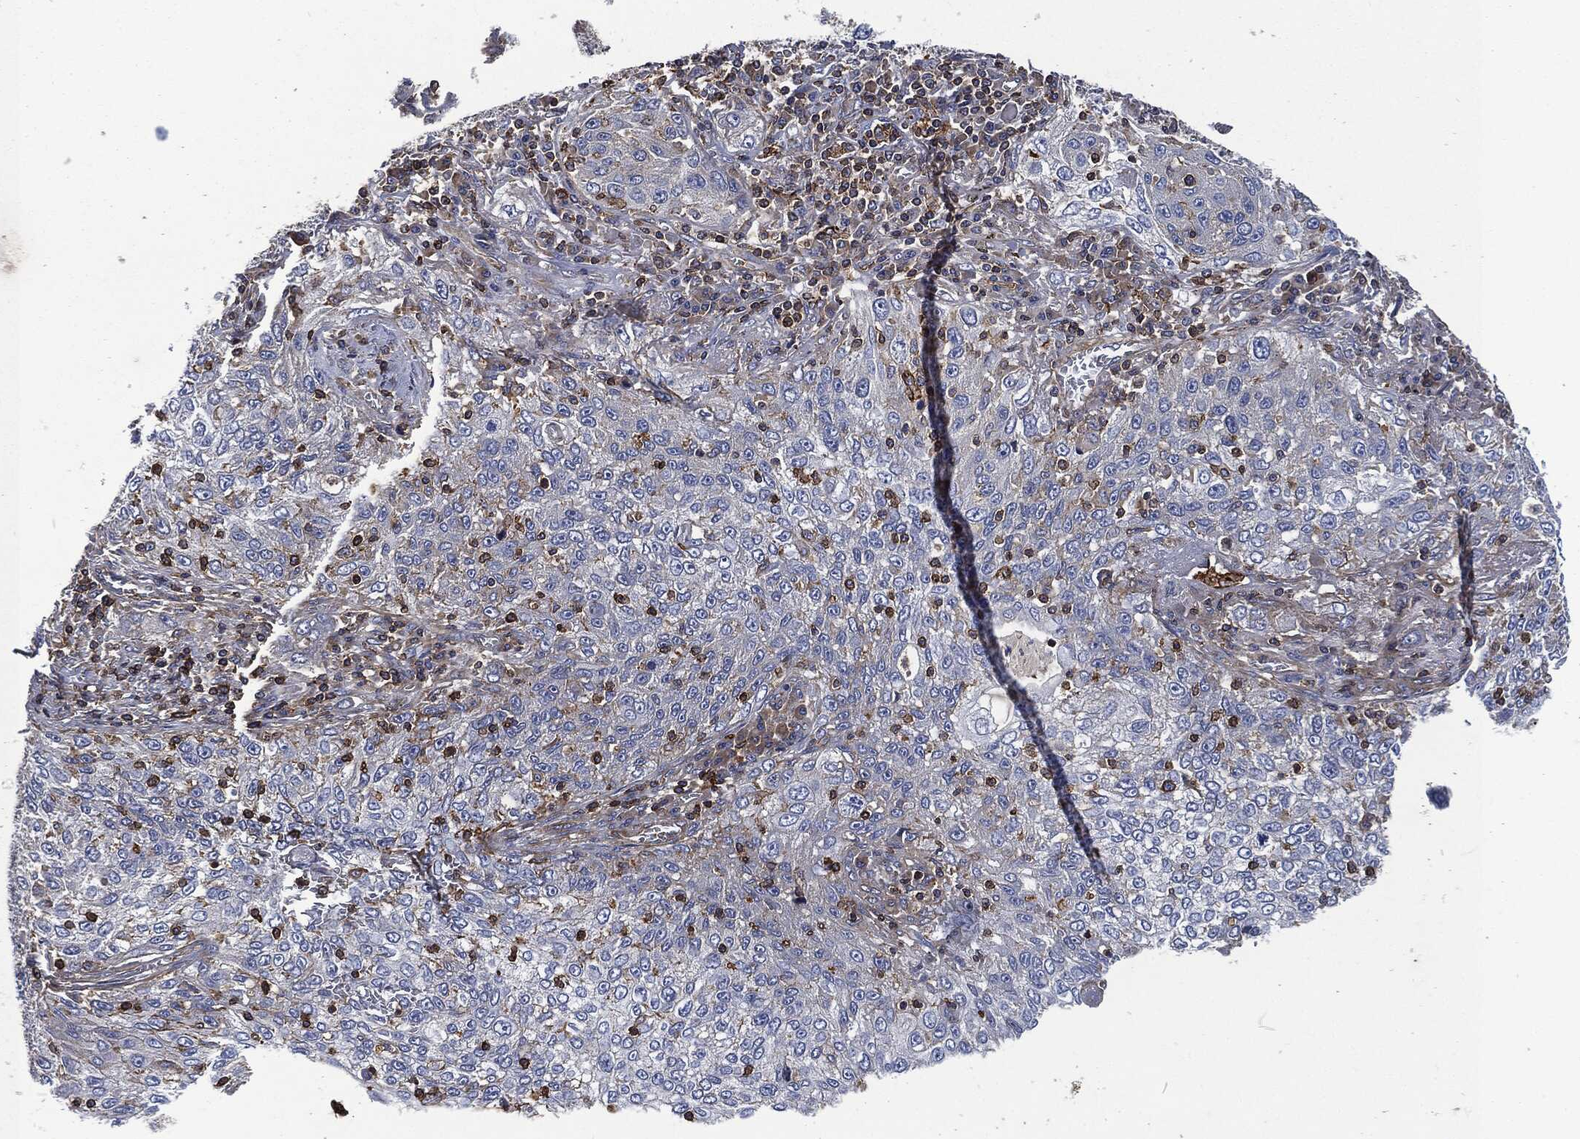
{"staining": {"intensity": "negative", "quantity": "none", "location": "none"}, "tissue": "lung cancer", "cell_type": "Tumor cells", "image_type": "cancer", "snomed": [{"axis": "morphology", "description": "Squamous cell carcinoma, NOS"}, {"axis": "topography", "description": "Lung"}], "caption": "Immunohistochemistry (IHC) micrograph of neoplastic tissue: human lung cancer stained with DAB reveals no significant protein staining in tumor cells.", "gene": "LGALS9", "patient": {"sex": "female", "age": 69}}